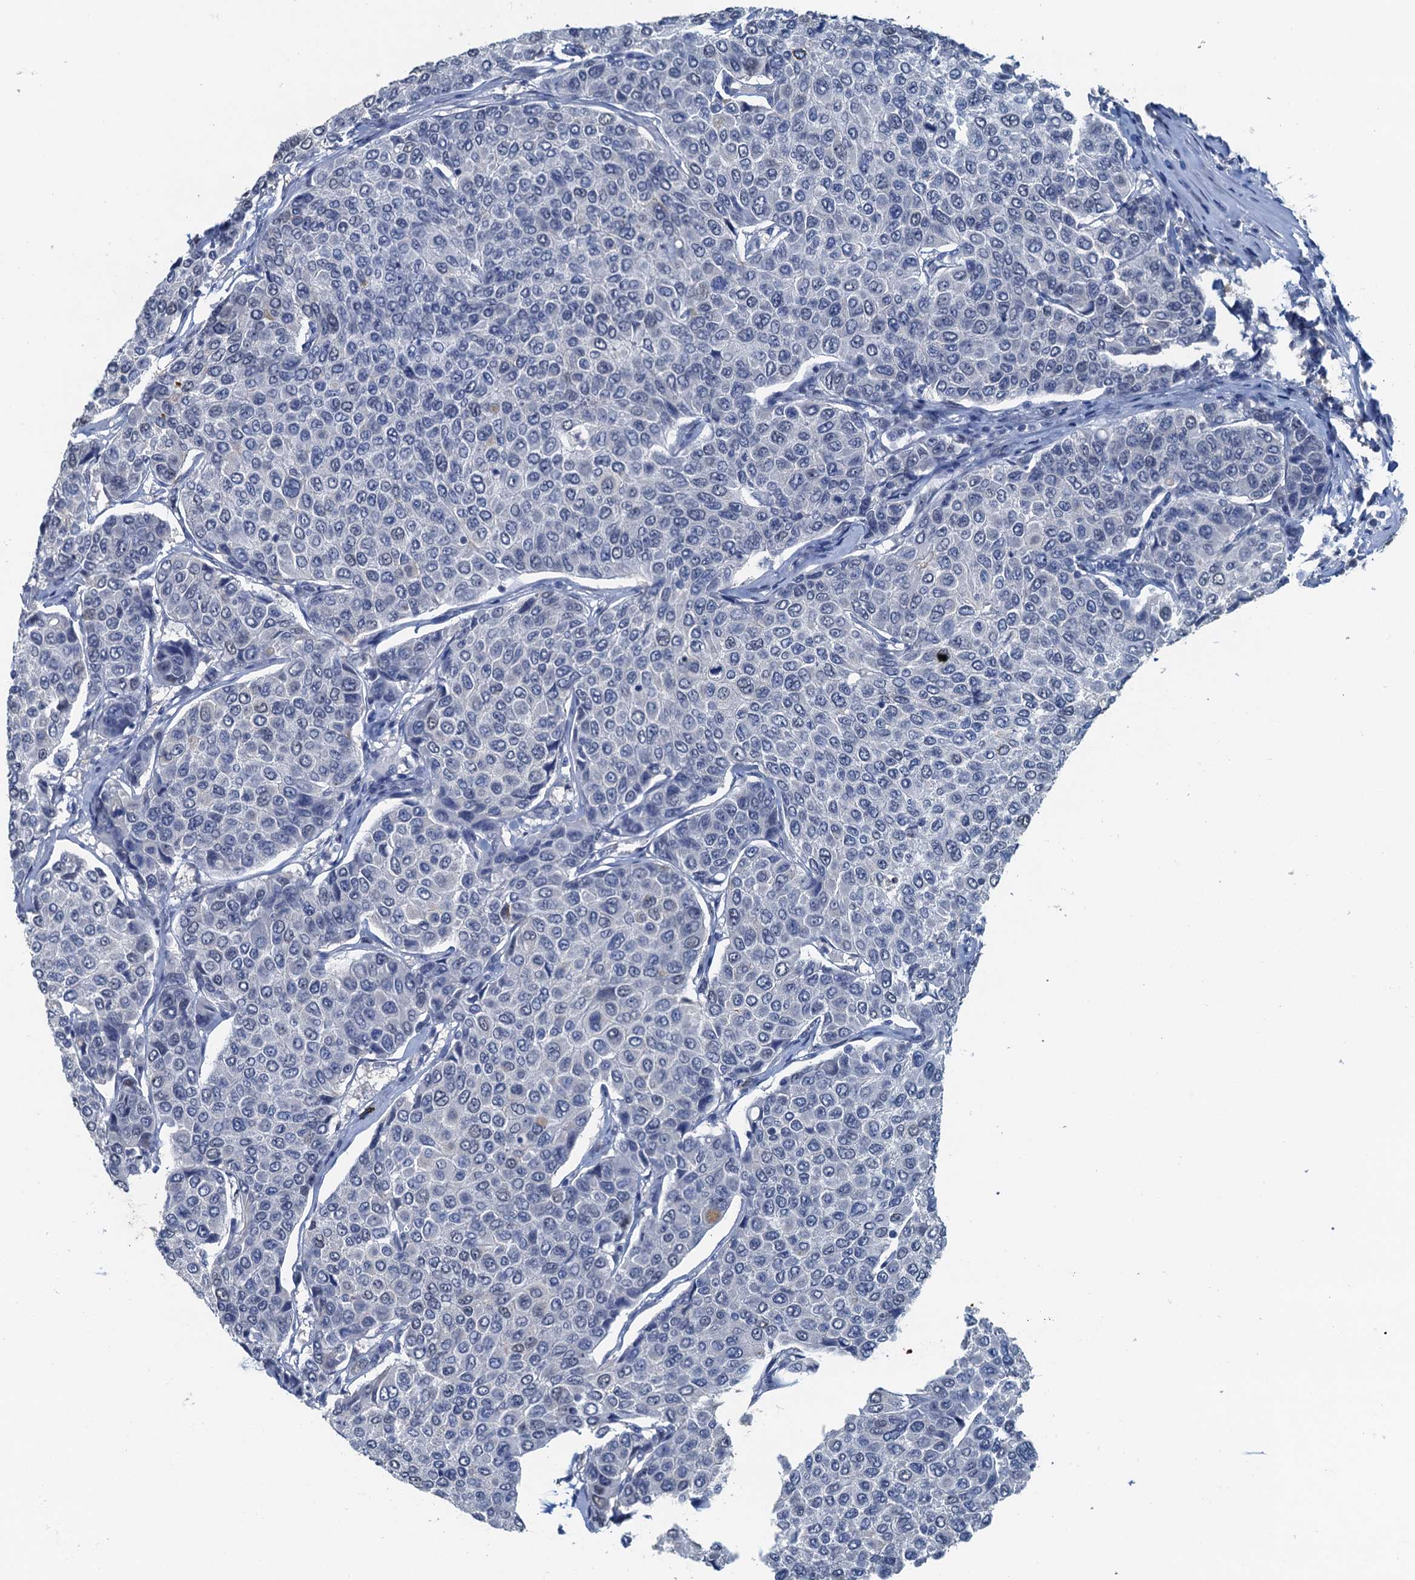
{"staining": {"intensity": "negative", "quantity": "none", "location": "none"}, "tissue": "breast cancer", "cell_type": "Tumor cells", "image_type": "cancer", "snomed": [{"axis": "morphology", "description": "Duct carcinoma"}, {"axis": "topography", "description": "Breast"}], "caption": "This is an immunohistochemistry photomicrograph of human breast intraductal carcinoma. There is no staining in tumor cells.", "gene": "AHCY", "patient": {"sex": "female", "age": 55}}